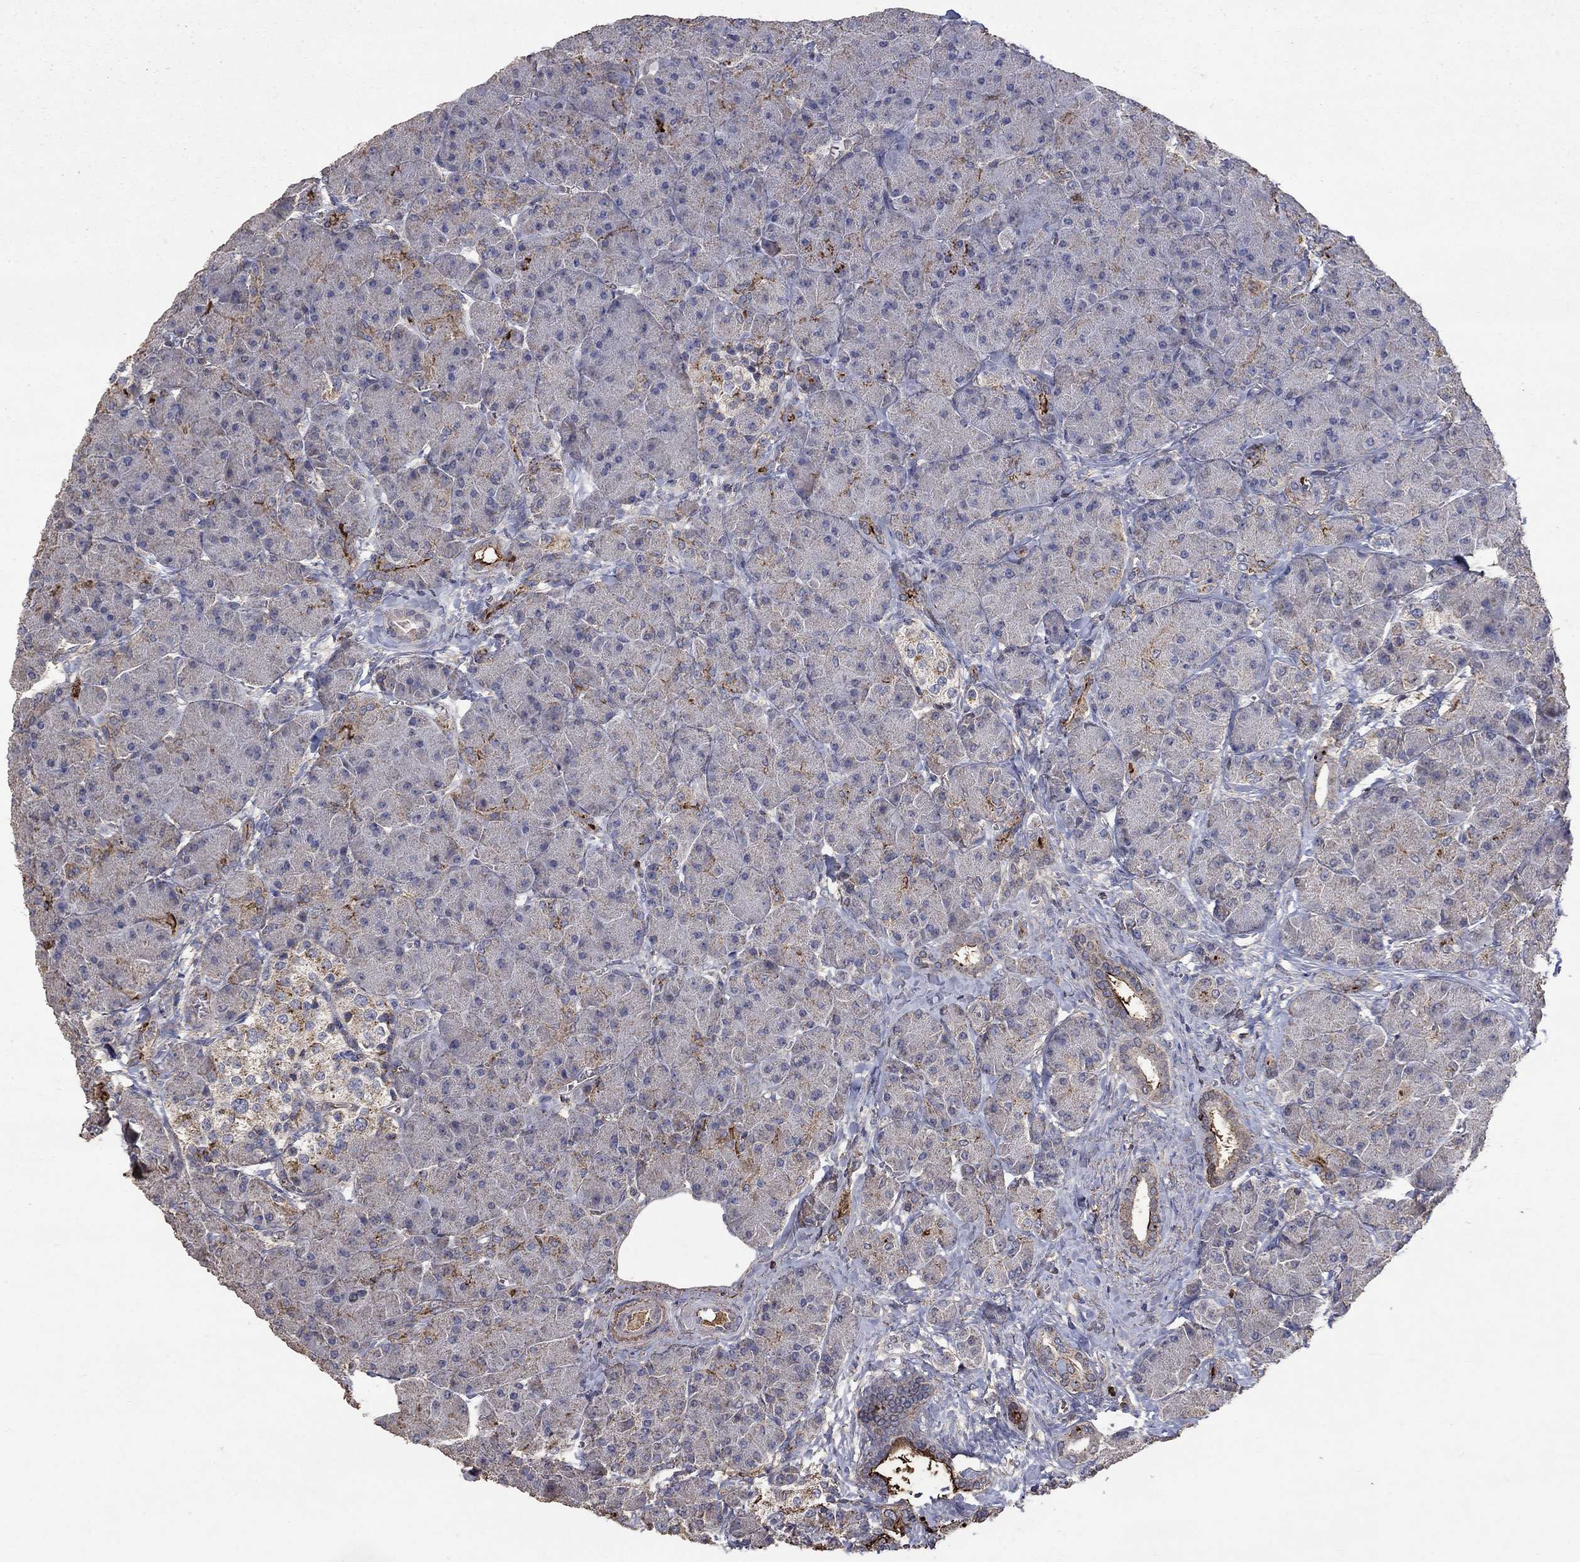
{"staining": {"intensity": "moderate", "quantity": "<25%", "location": "cytoplasmic/membranous"}, "tissue": "pancreas", "cell_type": "Exocrine glandular cells", "image_type": "normal", "snomed": [{"axis": "morphology", "description": "Normal tissue, NOS"}, {"axis": "topography", "description": "Pancreas"}], "caption": "Protein expression by immunohistochemistry shows moderate cytoplasmic/membranous positivity in approximately <25% of exocrine glandular cells in unremarkable pancreas. (DAB (3,3'-diaminobenzidine) = brown stain, brightfield microscopy at high magnification).", "gene": "CD24", "patient": {"sex": "male", "age": 61}}